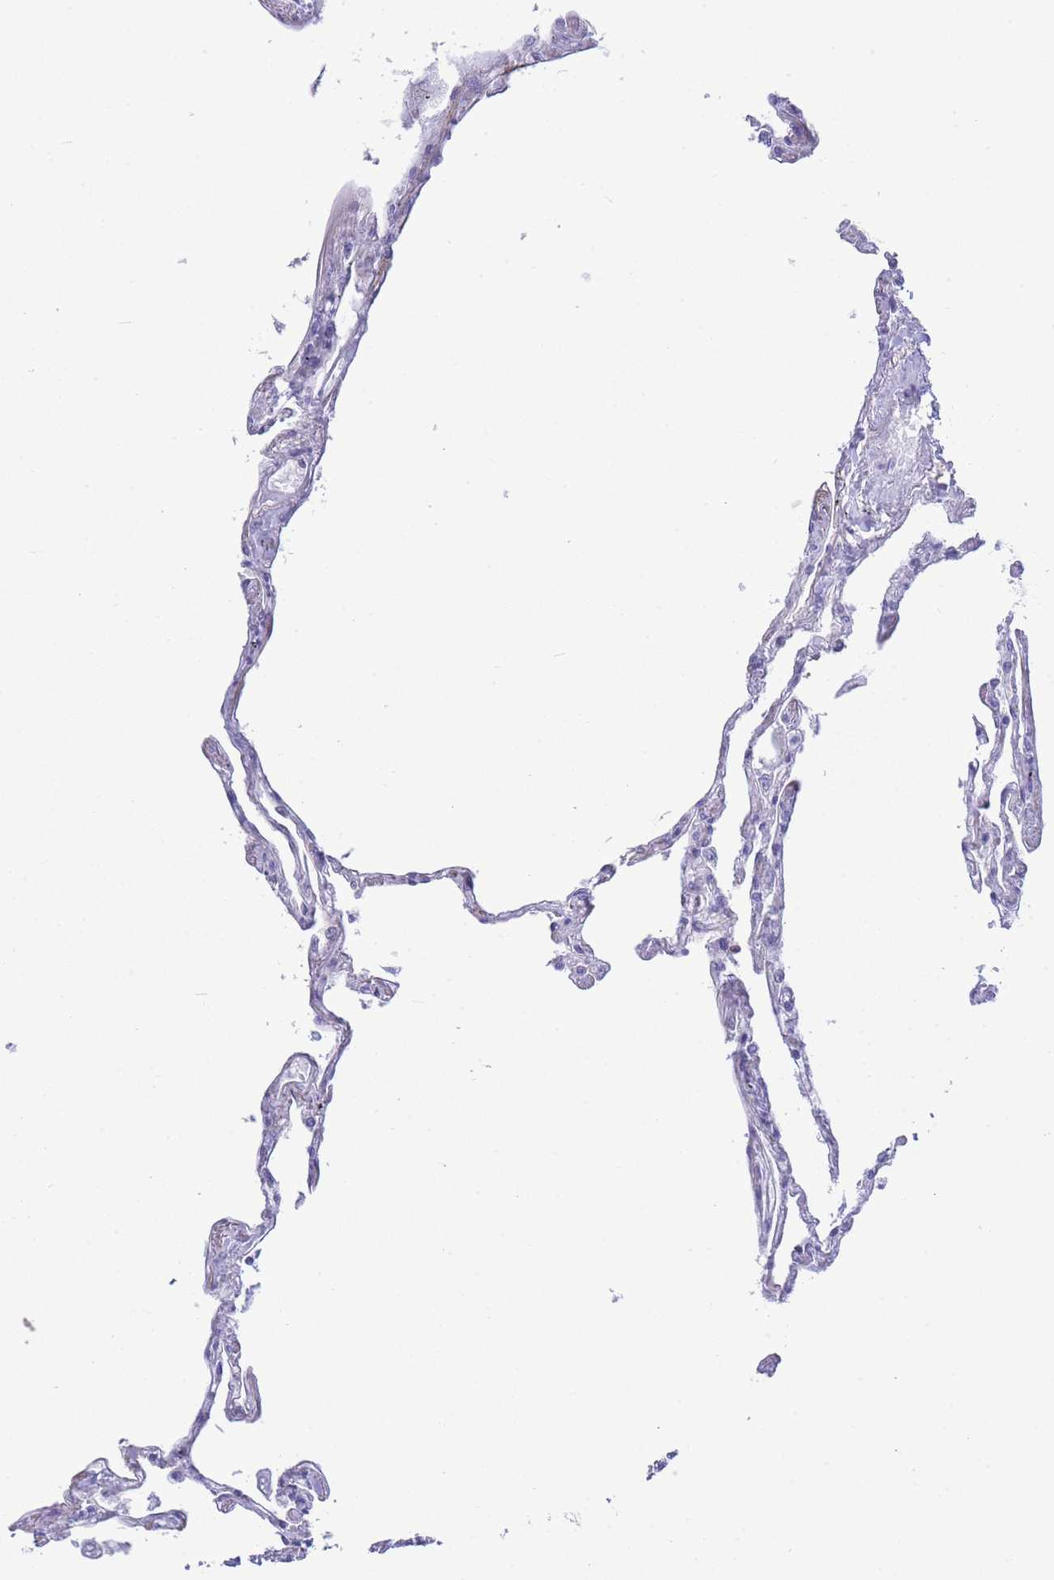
{"staining": {"intensity": "moderate", "quantity": ">75%", "location": "cytoplasmic/membranous"}, "tissue": "lung", "cell_type": "Alveolar cells", "image_type": "normal", "snomed": [{"axis": "morphology", "description": "Normal tissue, NOS"}, {"axis": "topography", "description": "Lung"}], "caption": "A medium amount of moderate cytoplasmic/membranous positivity is present in approximately >75% of alveolar cells in unremarkable lung. The protein of interest is stained brown, and the nuclei are stained in blue (DAB IHC with brightfield microscopy, high magnification).", "gene": "VWA8", "patient": {"sex": "female", "age": 67}}